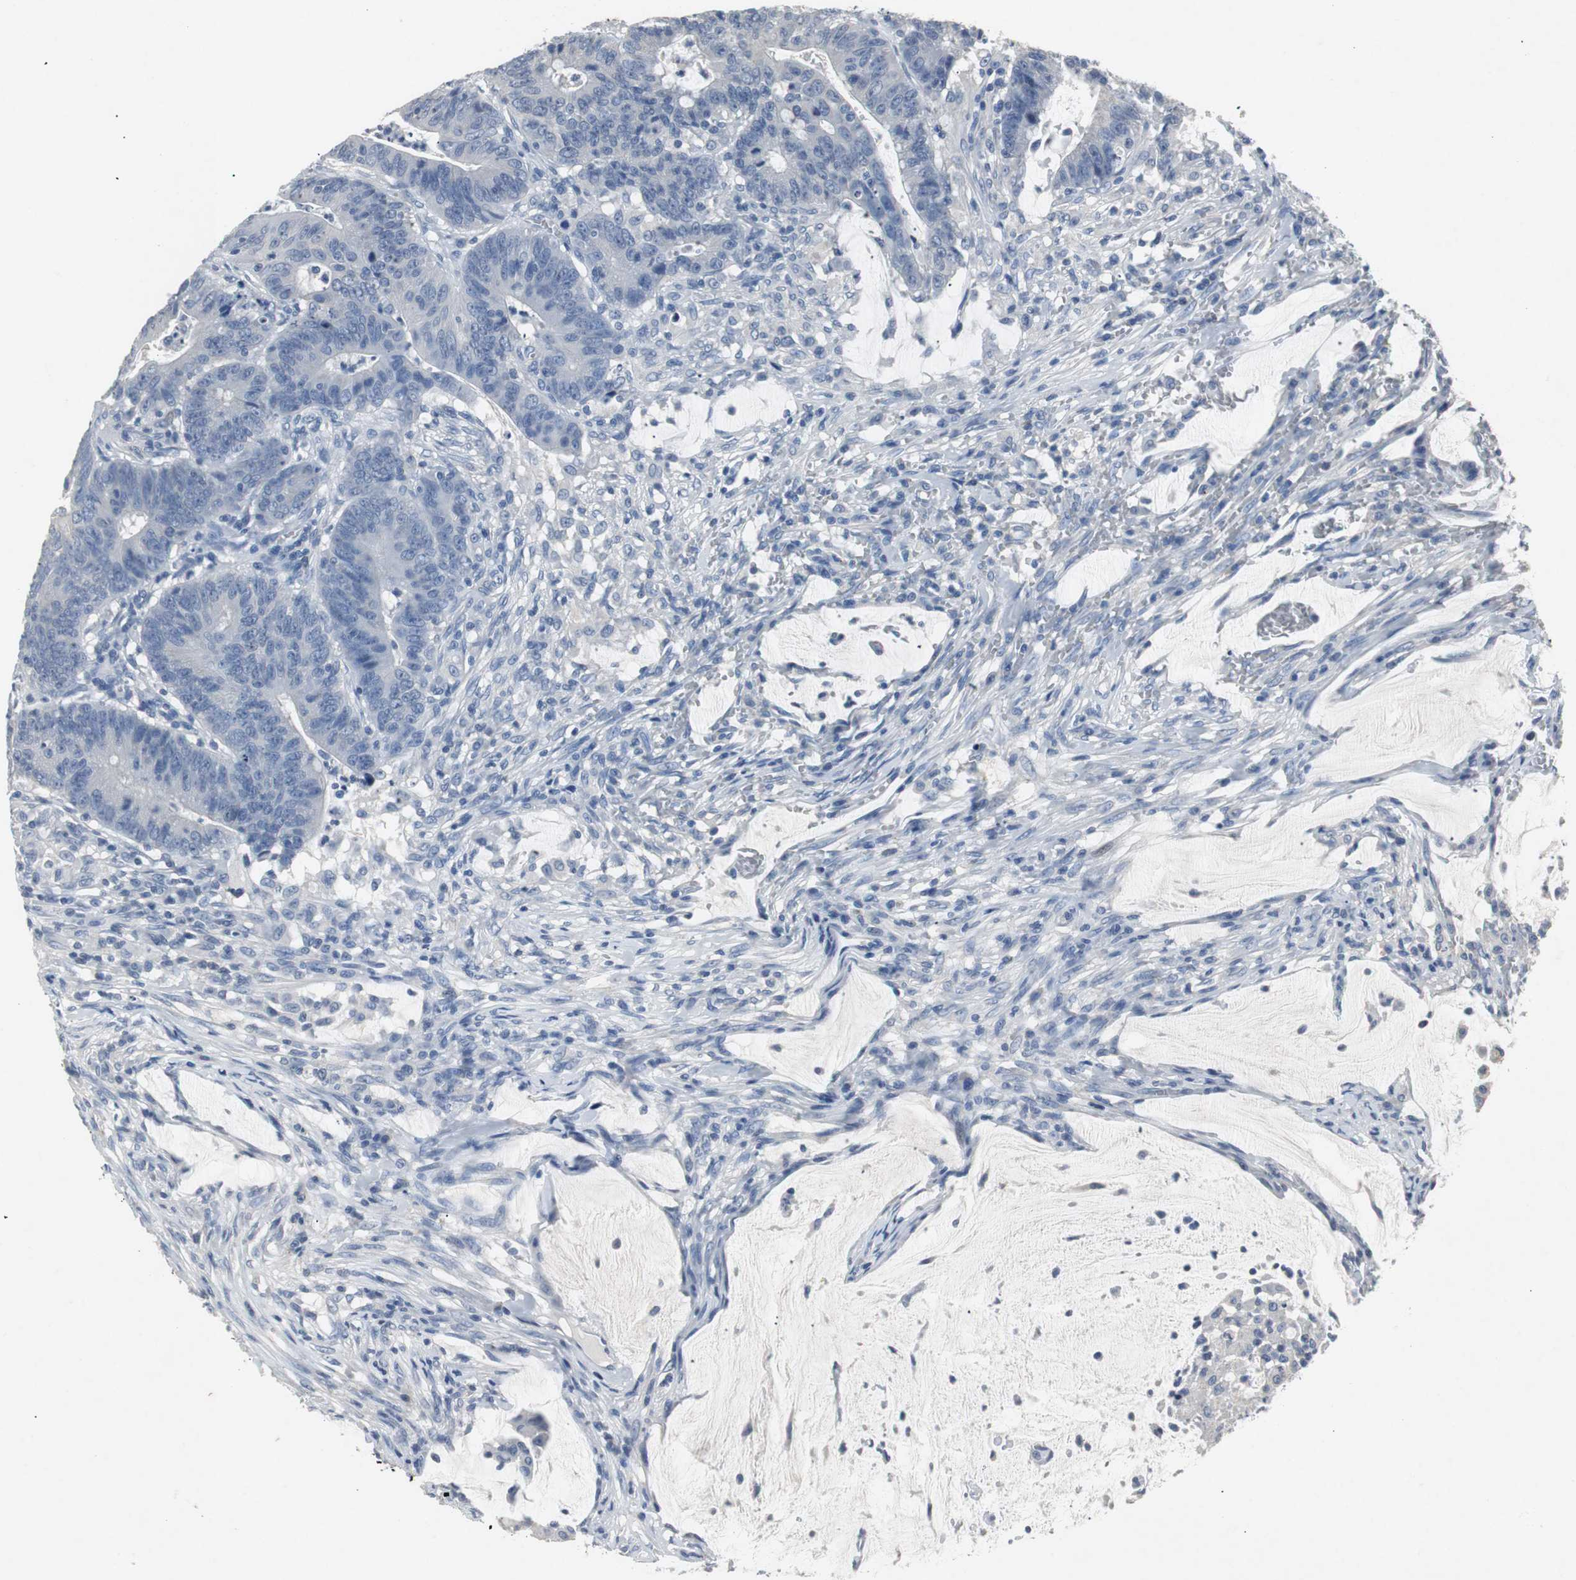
{"staining": {"intensity": "negative", "quantity": "none", "location": "none"}, "tissue": "colorectal cancer", "cell_type": "Tumor cells", "image_type": "cancer", "snomed": [{"axis": "morphology", "description": "Adenocarcinoma, NOS"}, {"axis": "topography", "description": "Colon"}], "caption": "Human colorectal cancer (adenocarcinoma) stained for a protein using IHC reveals no expression in tumor cells.", "gene": "LRP2", "patient": {"sex": "male", "age": 45}}